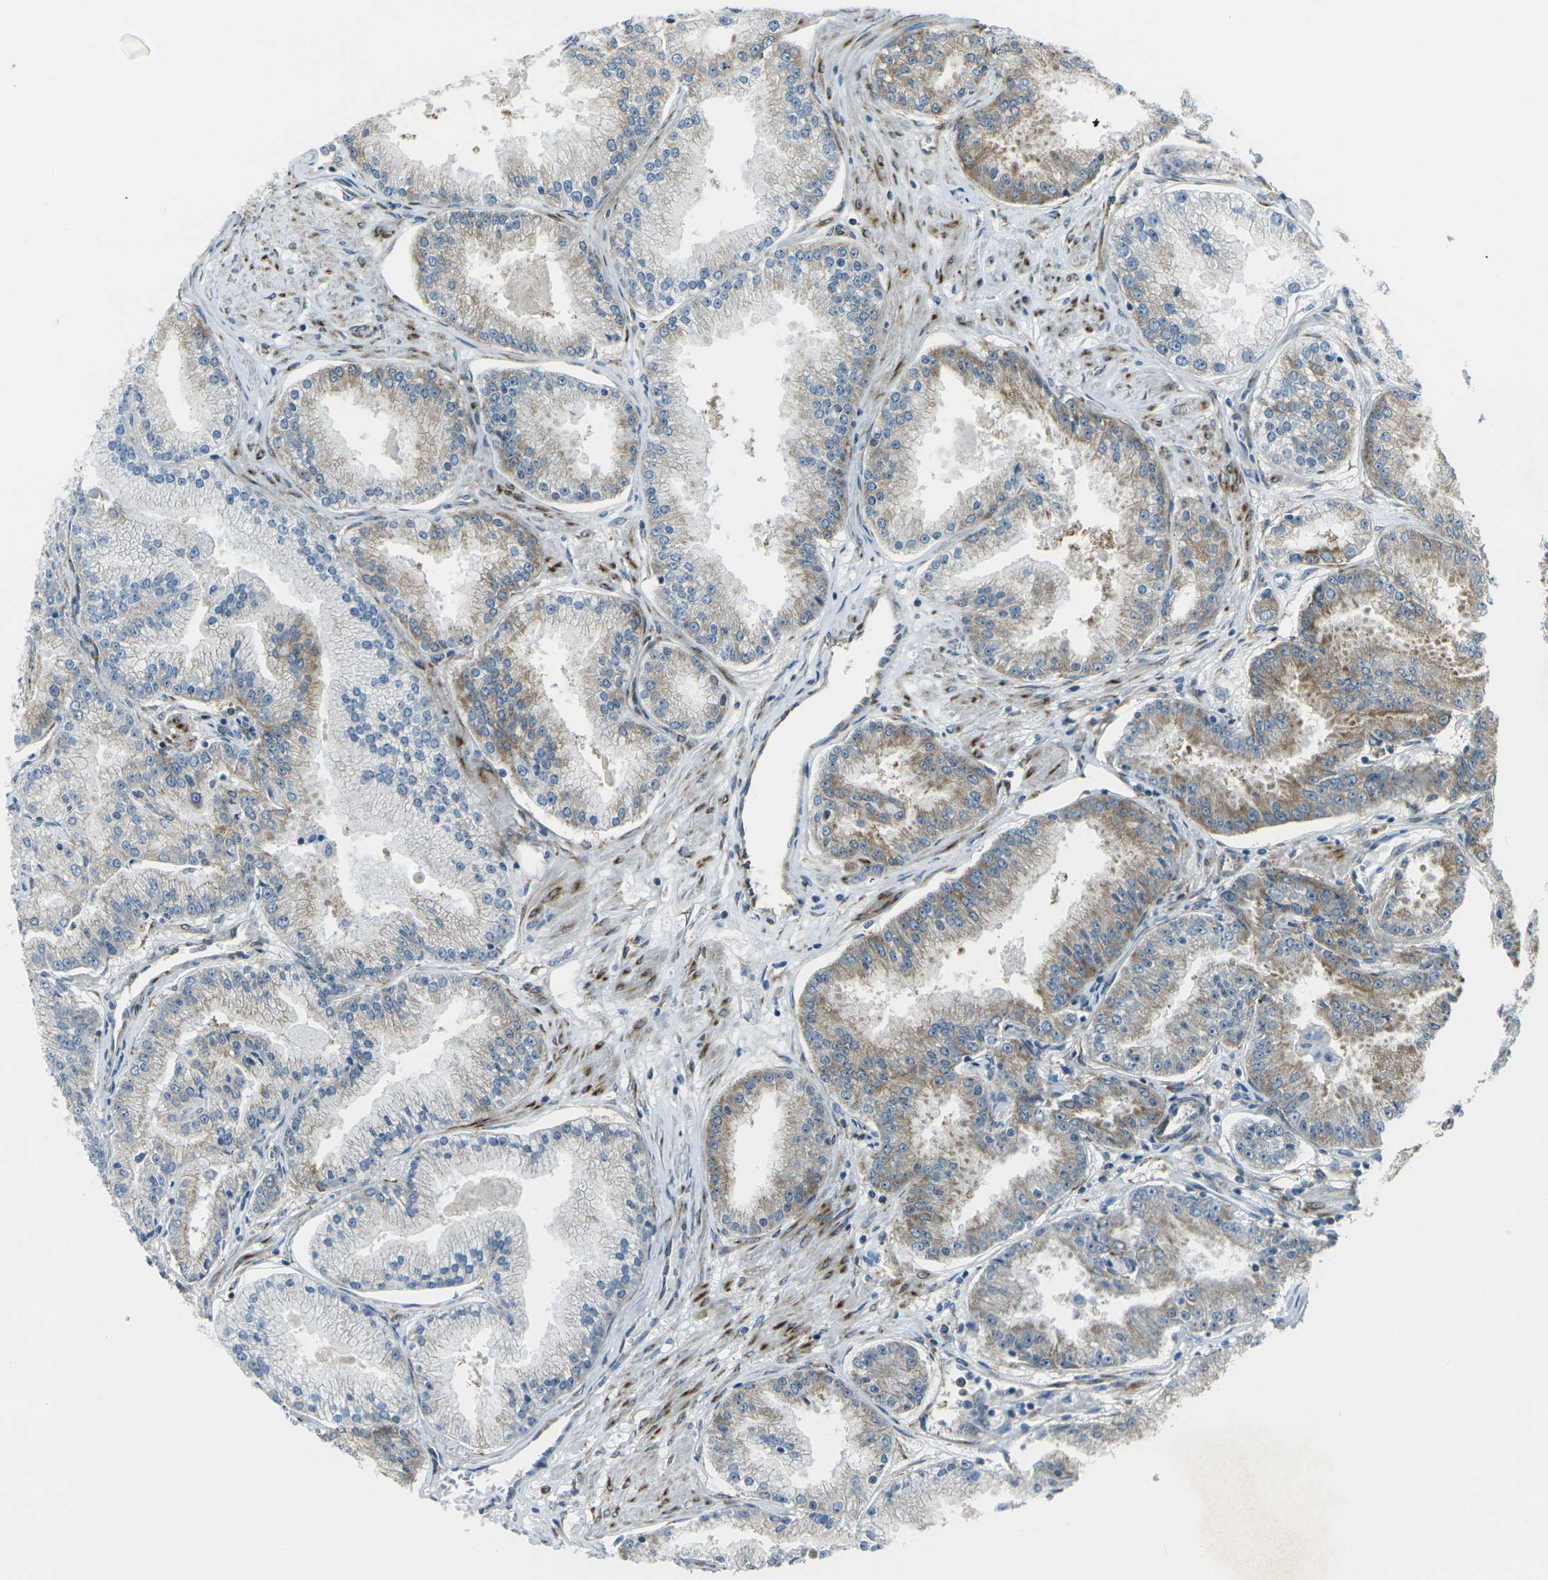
{"staining": {"intensity": "moderate", "quantity": "25%-75%", "location": "cytoplasmic/membranous"}, "tissue": "prostate cancer", "cell_type": "Tumor cells", "image_type": "cancer", "snomed": [{"axis": "morphology", "description": "Adenocarcinoma, High grade"}, {"axis": "topography", "description": "Prostate"}], "caption": "Immunohistochemical staining of prostate cancer (adenocarcinoma (high-grade)) exhibits medium levels of moderate cytoplasmic/membranous positivity in about 25%-75% of tumor cells.", "gene": "CELSR2", "patient": {"sex": "male", "age": 61}}